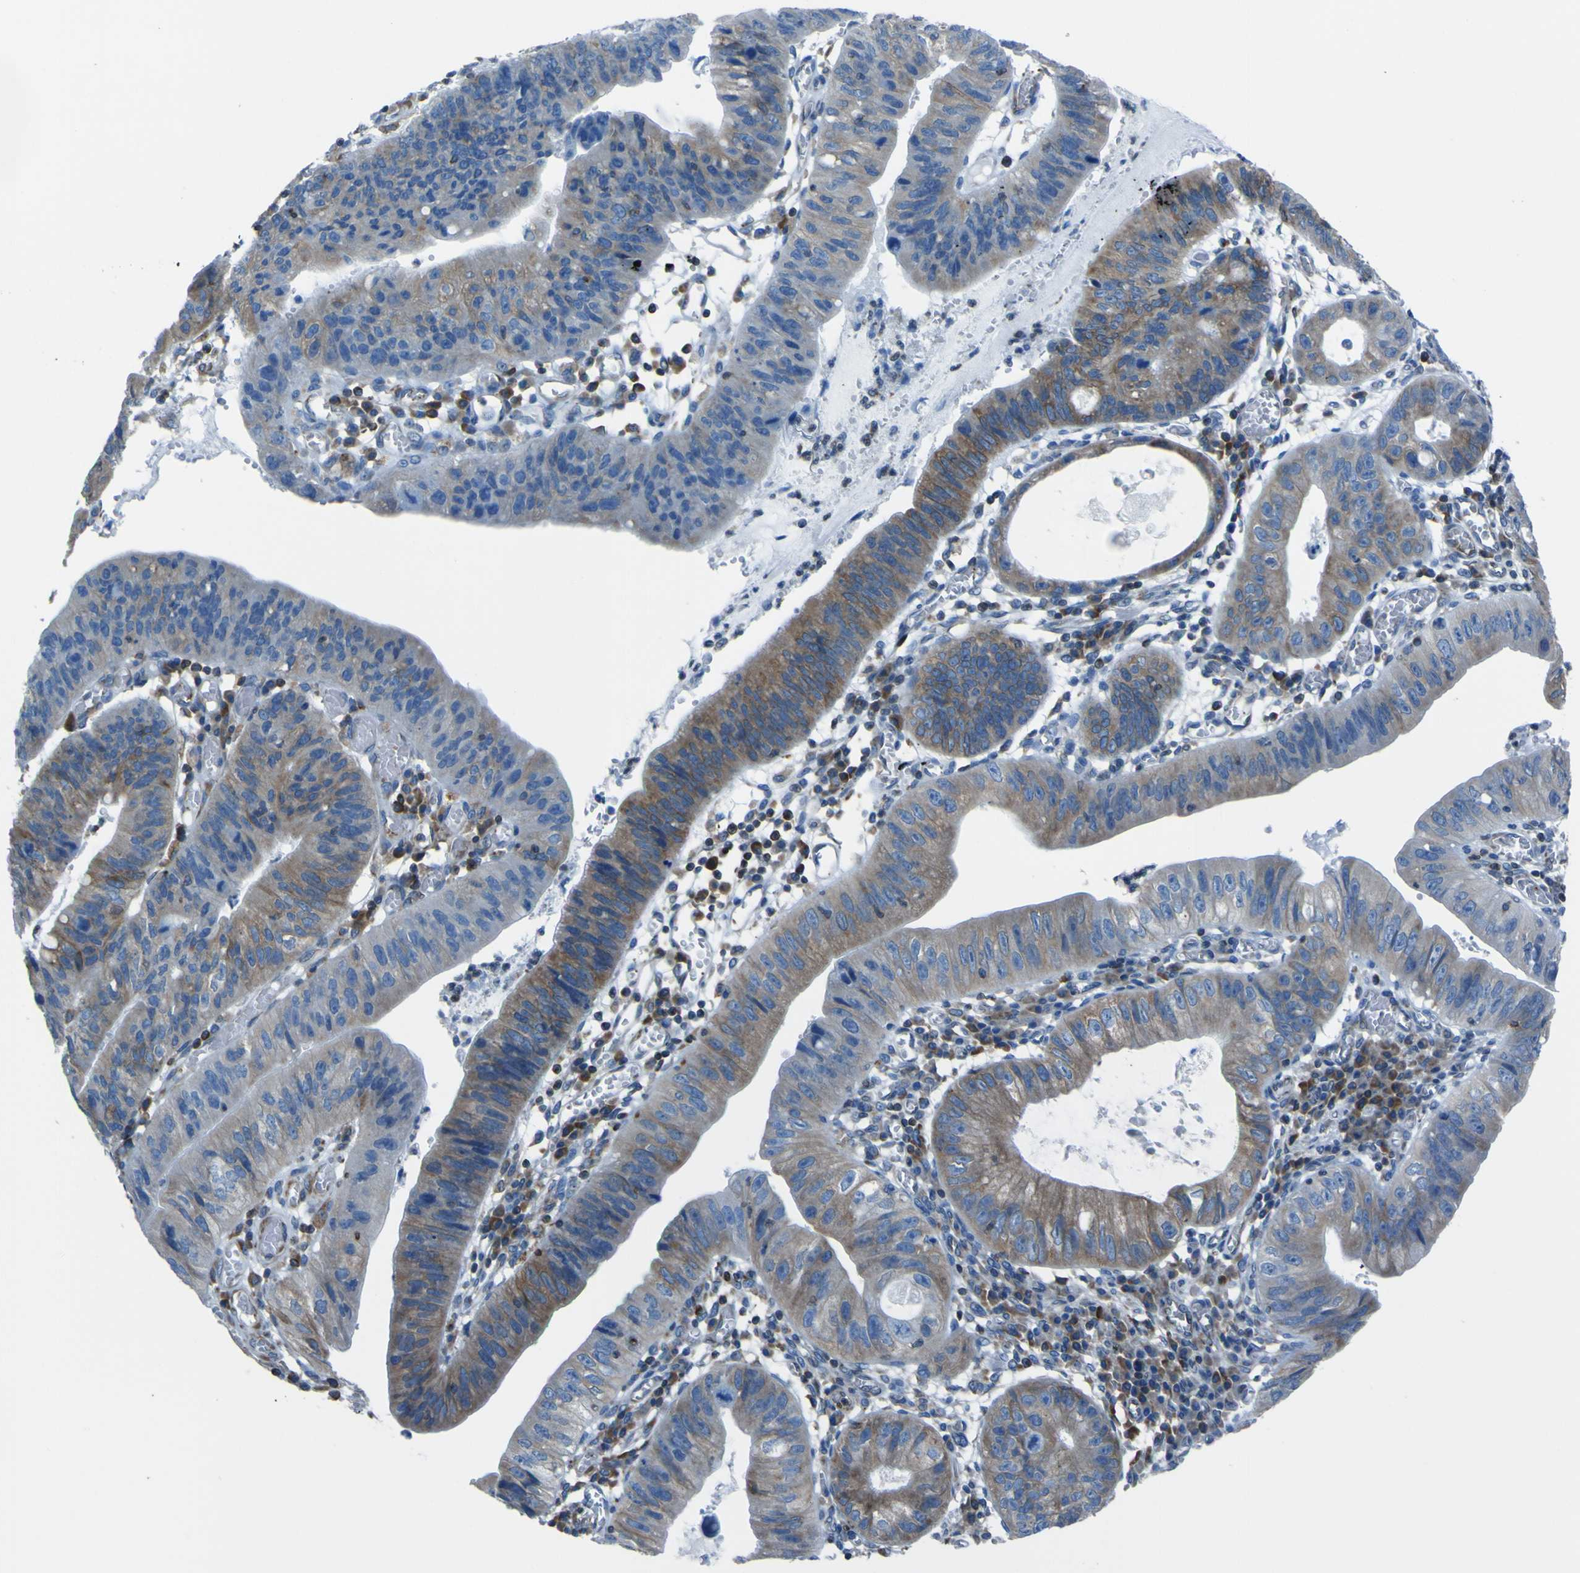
{"staining": {"intensity": "moderate", "quantity": "25%-75%", "location": "cytoplasmic/membranous"}, "tissue": "stomach cancer", "cell_type": "Tumor cells", "image_type": "cancer", "snomed": [{"axis": "morphology", "description": "Adenocarcinoma, NOS"}, {"axis": "topography", "description": "Stomach"}], "caption": "Stomach cancer stained with a protein marker displays moderate staining in tumor cells.", "gene": "STIM1", "patient": {"sex": "male", "age": 59}}